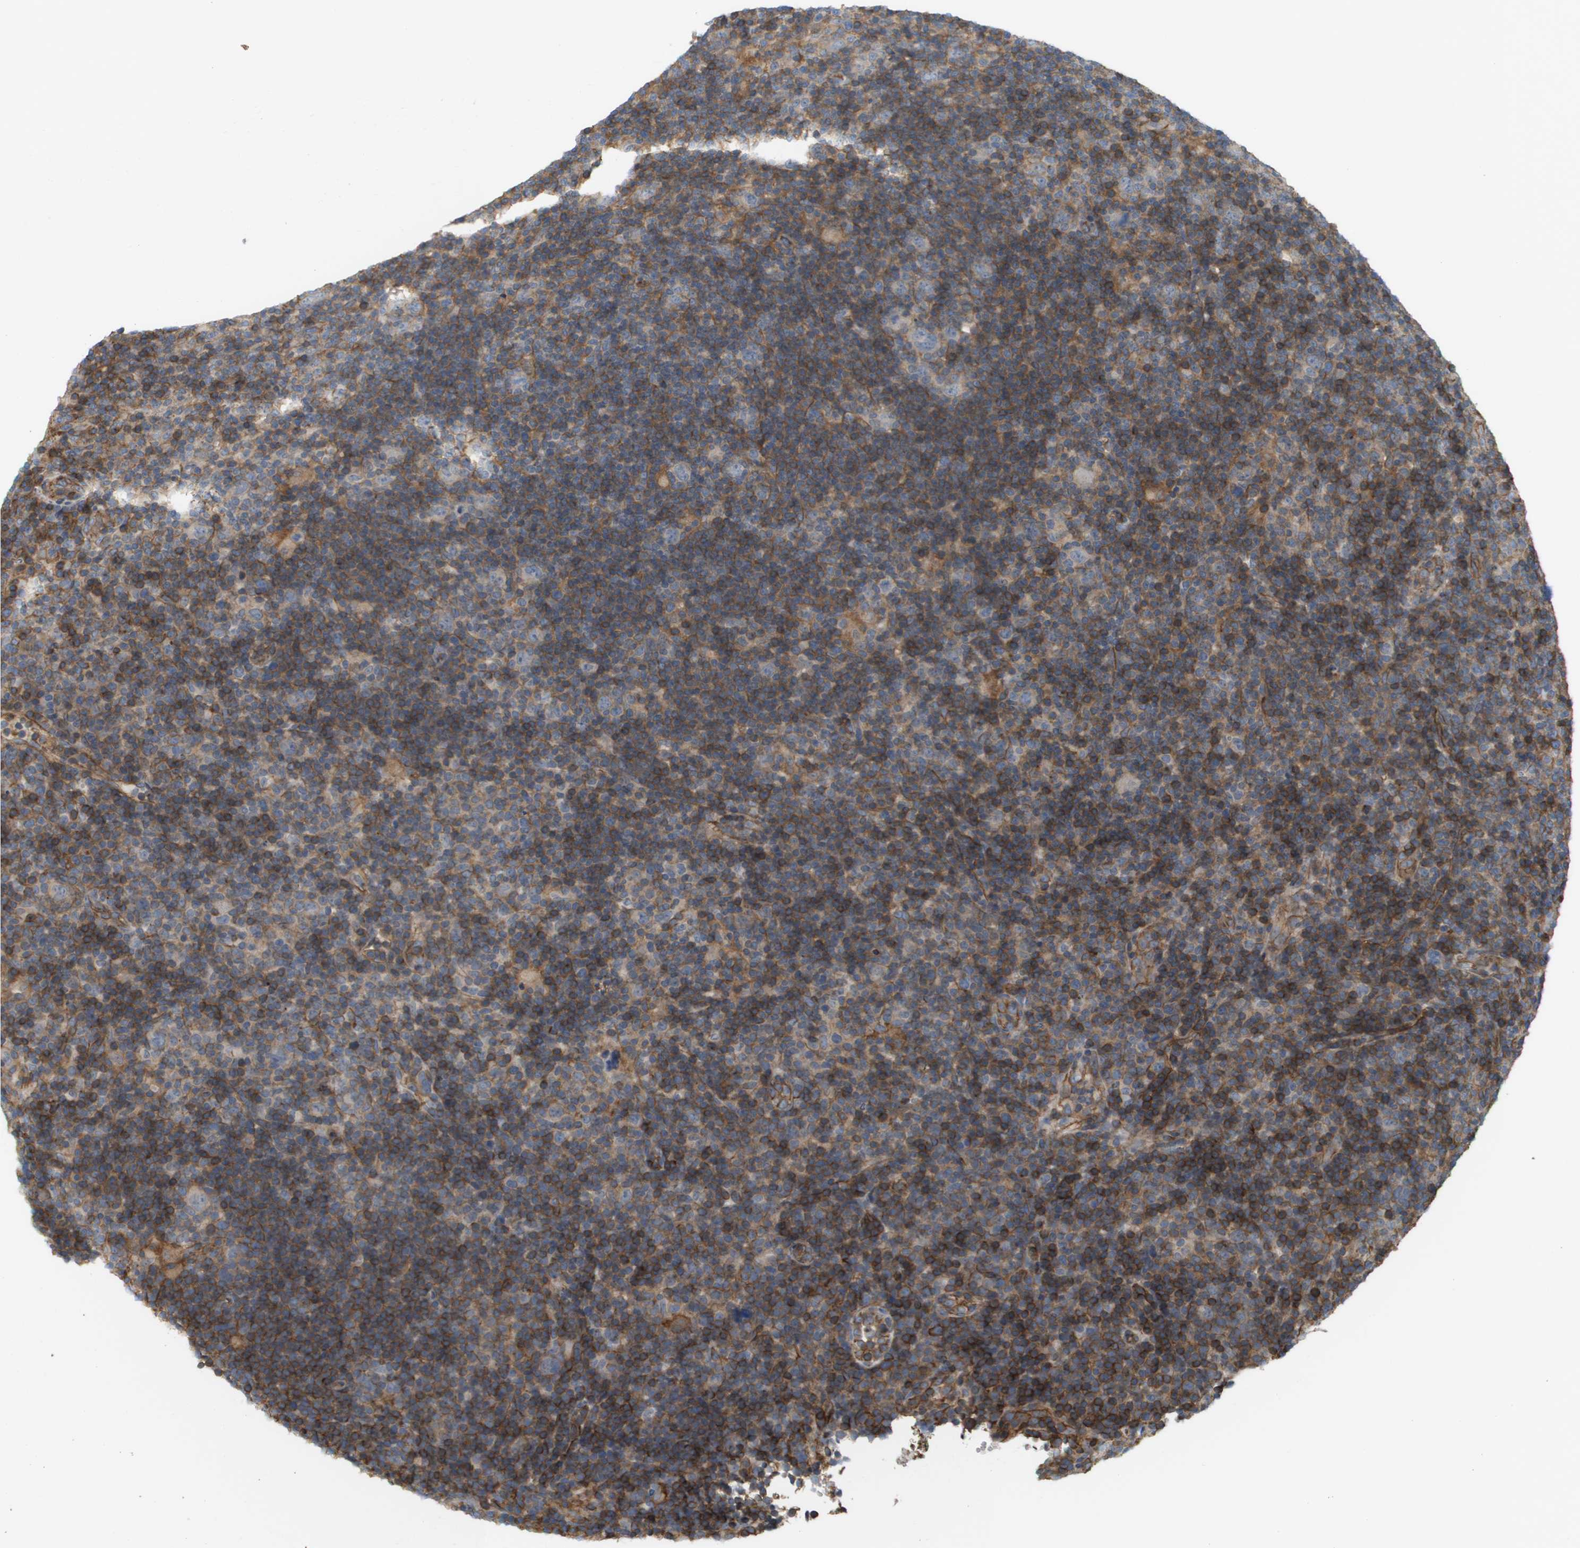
{"staining": {"intensity": "weak", "quantity": "<25%", "location": "cytoplasmic/membranous"}, "tissue": "lymphoma", "cell_type": "Tumor cells", "image_type": "cancer", "snomed": [{"axis": "morphology", "description": "Hodgkin's disease, NOS"}, {"axis": "topography", "description": "Lymph node"}], "caption": "Lymphoma was stained to show a protein in brown. There is no significant positivity in tumor cells.", "gene": "SGMS2", "patient": {"sex": "female", "age": 57}}